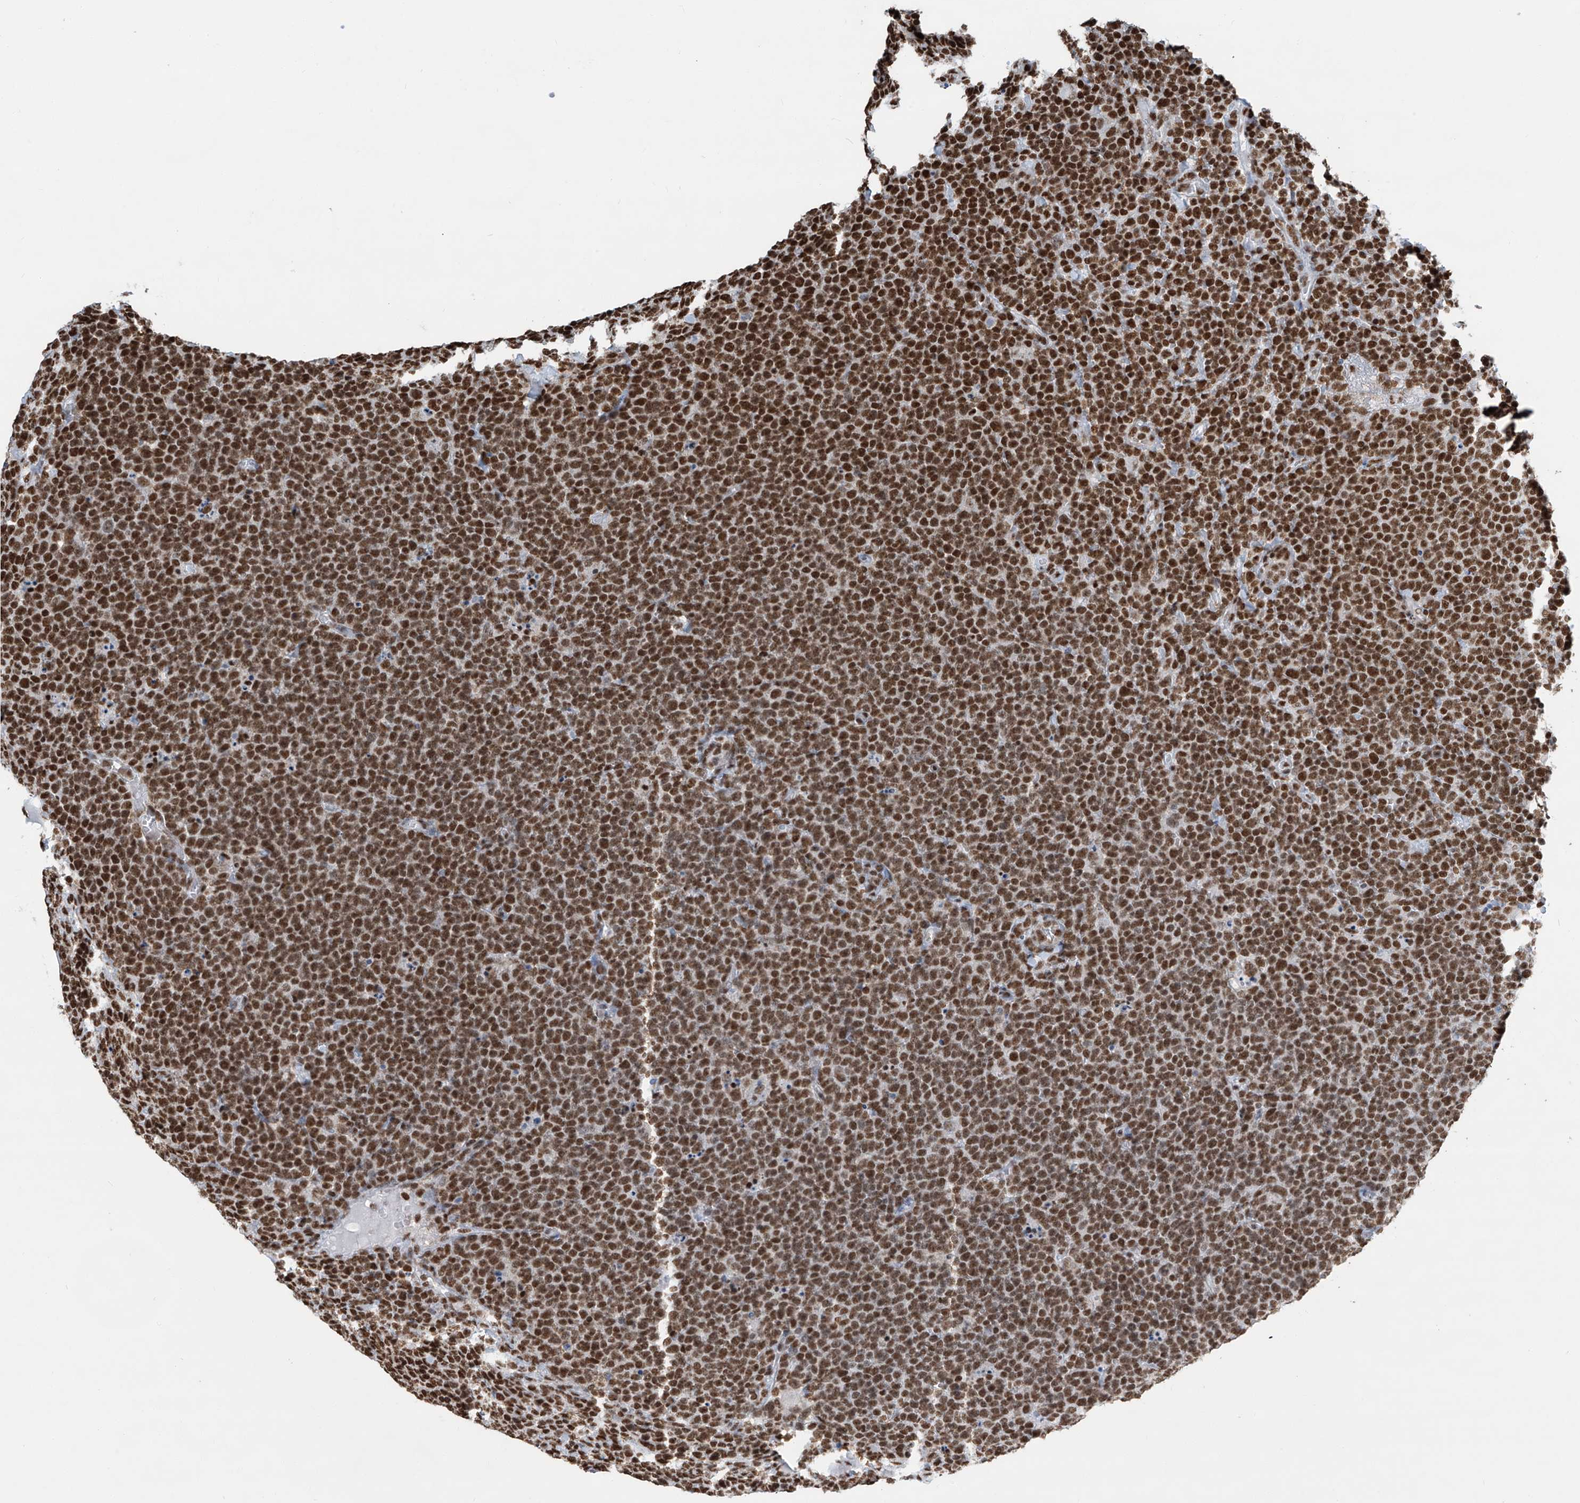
{"staining": {"intensity": "strong", "quantity": ">75%", "location": "nuclear"}, "tissue": "lymphoma", "cell_type": "Tumor cells", "image_type": "cancer", "snomed": [{"axis": "morphology", "description": "Malignant lymphoma, non-Hodgkin's type, High grade"}, {"axis": "topography", "description": "Lymph node"}], "caption": "Strong nuclear staining is appreciated in about >75% of tumor cells in lymphoma.", "gene": "SARNP", "patient": {"sex": "male", "age": 61}}